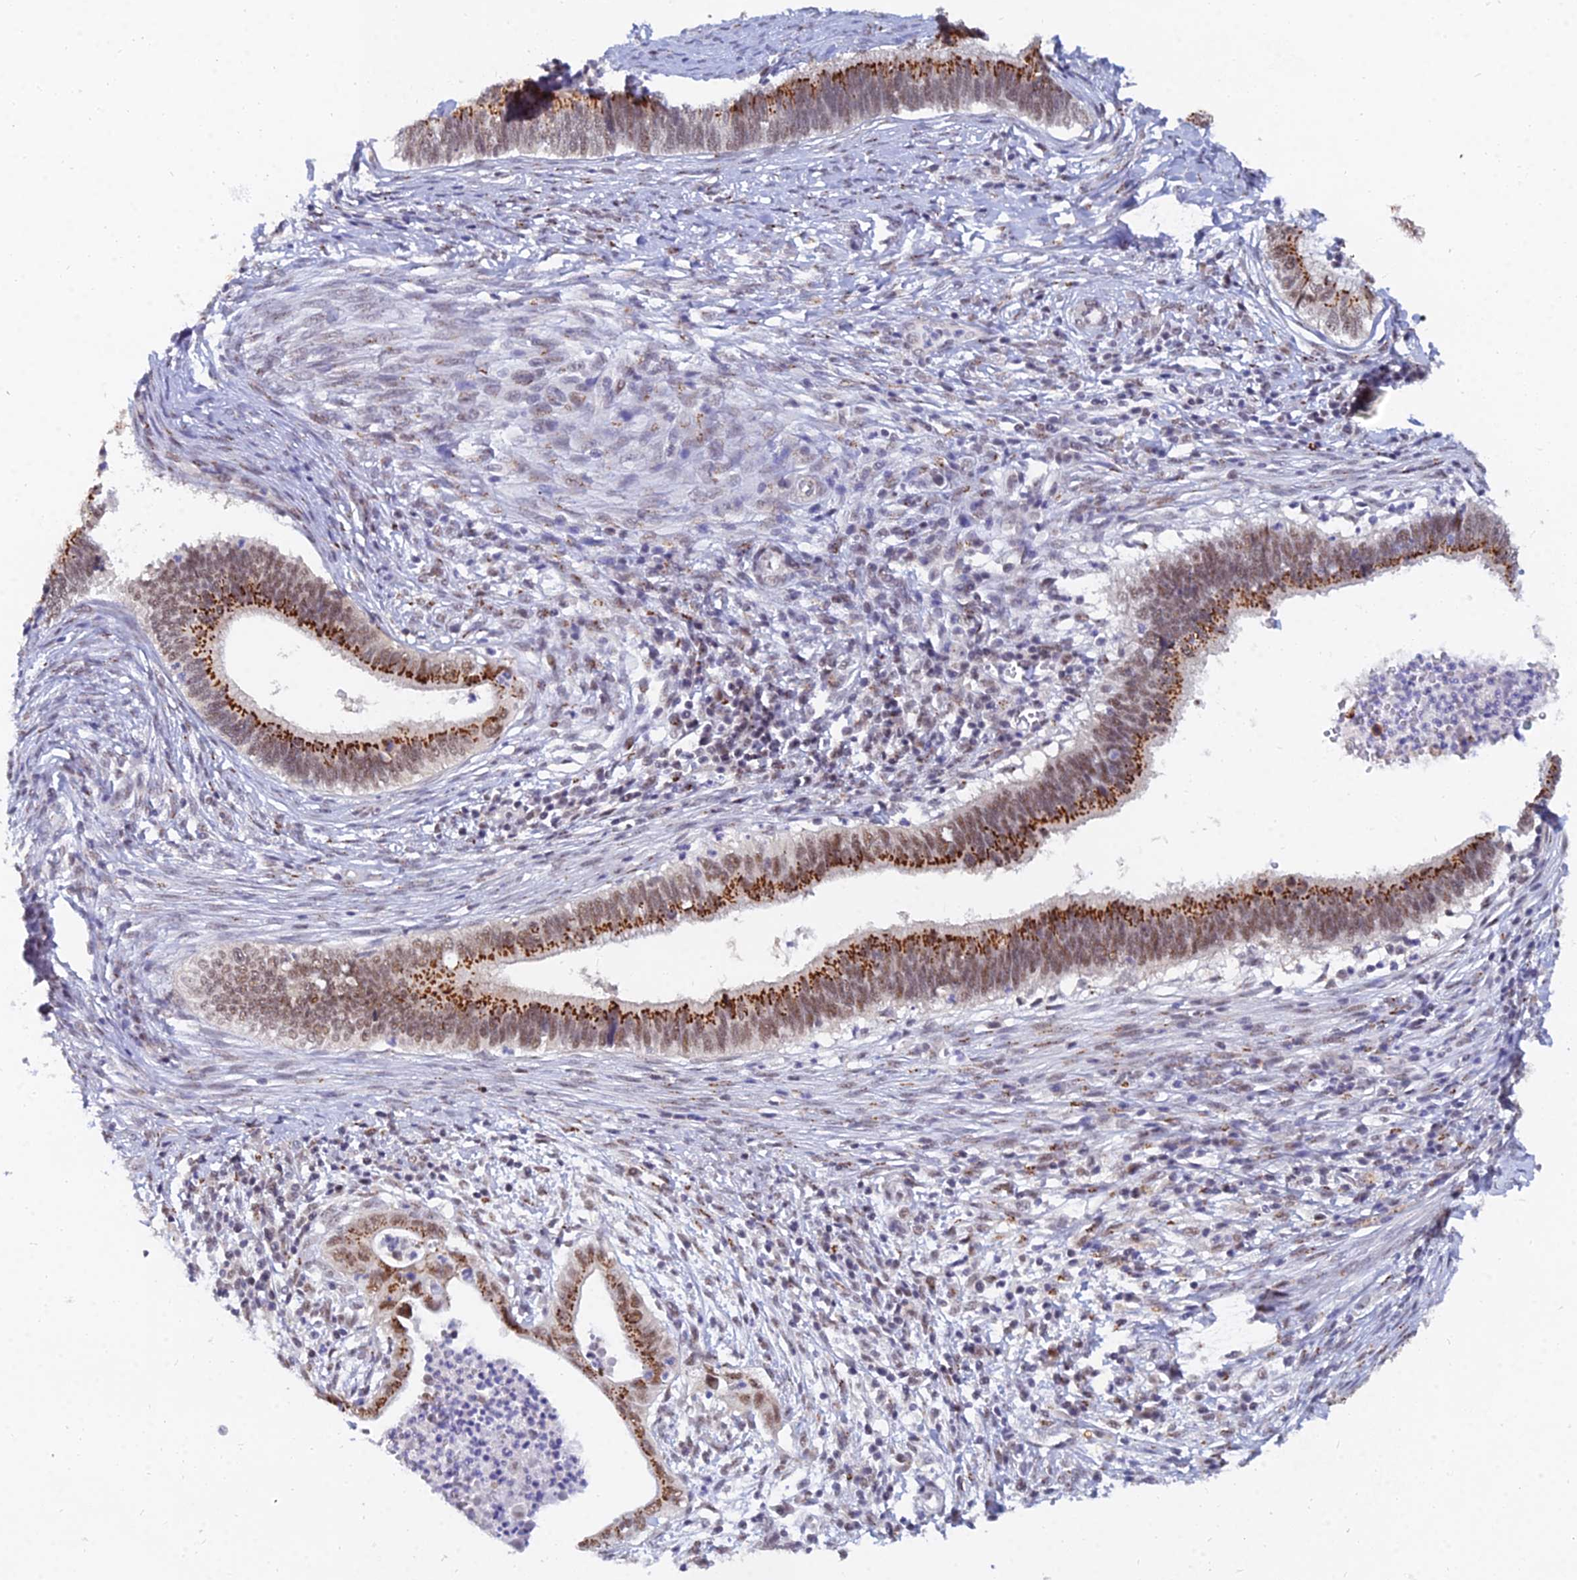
{"staining": {"intensity": "strong", "quantity": ">75%", "location": "cytoplasmic/membranous,nuclear"}, "tissue": "cervical cancer", "cell_type": "Tumor cells", "image_type": "cancer", "snomed": [{"axis": "morphology", "description": "Adenocarcinoma, NOS"}, {"axis": "topography", "description": "Cervix"}], "caption": "Immunohistochemistry (DAB (3,3'-diaminobenzidine)) staining of human cervical cancer (adenocarcinoma) shows strong cytoplasmic/membranous and nuclear protein positivity in approximately >75% of tumor cells.", "gene": "THOC3", "patient": {"sex": "female", "age": 42}}